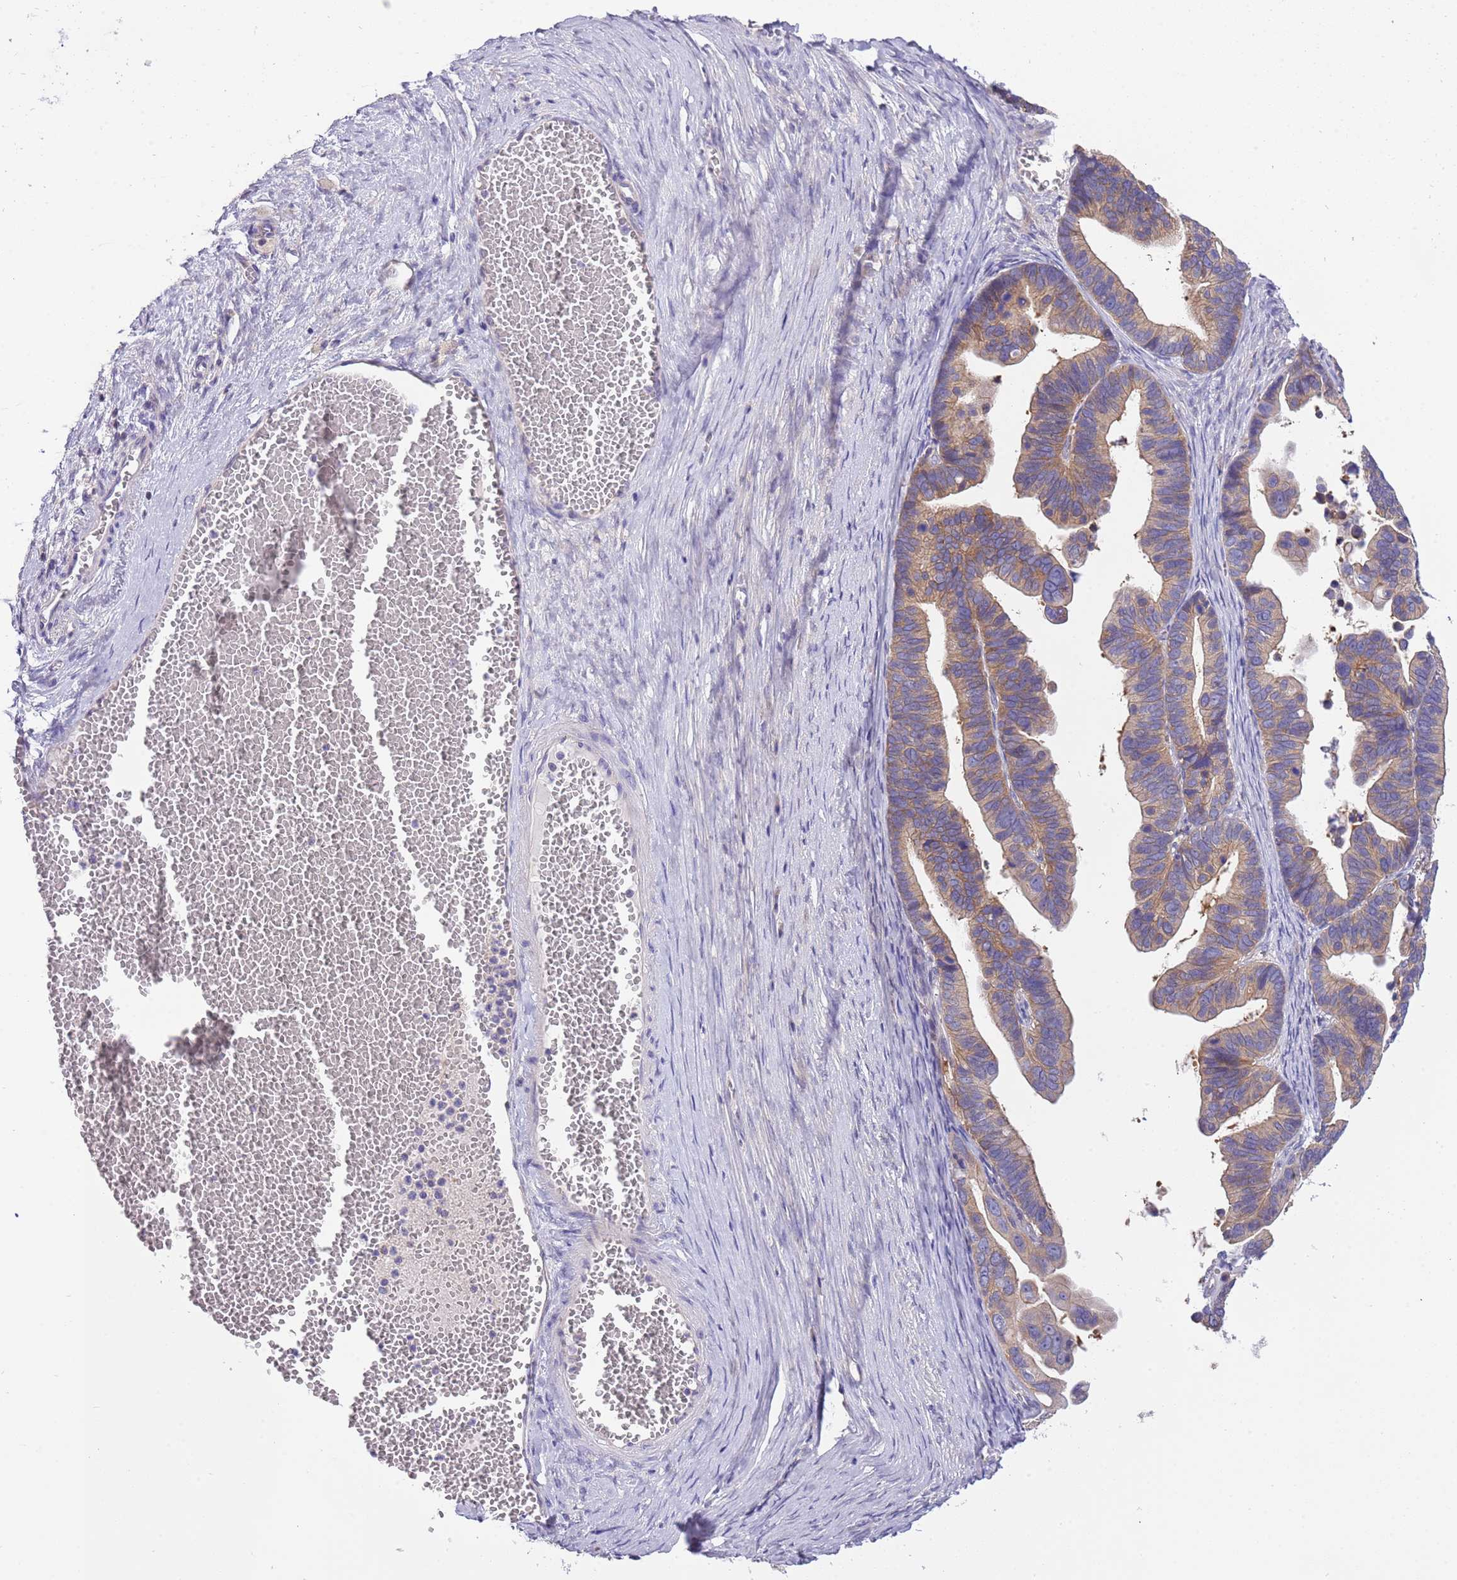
{"staining": {"intensity": "moderate", "quantity": ">75%", "location": "cytoplasmic/membranous"}, "tissue": "ovarian cancer", "cell_type": "Tumor cells", "image_type": "cancer", "snomed": [{"axis": "morphology", "description": "Cystadenocarcinoma, serous, NOS"}, {"axis": "topography", "description": "Ovary"}], "caption": "Moderate cytoplasmic/membranous protein positivity is identified in about >75% of tumor cells in ovarian serous cystadenocarcinoma.", "gene": "STIP1", "patient": {"sex": "female", "age": 56}}